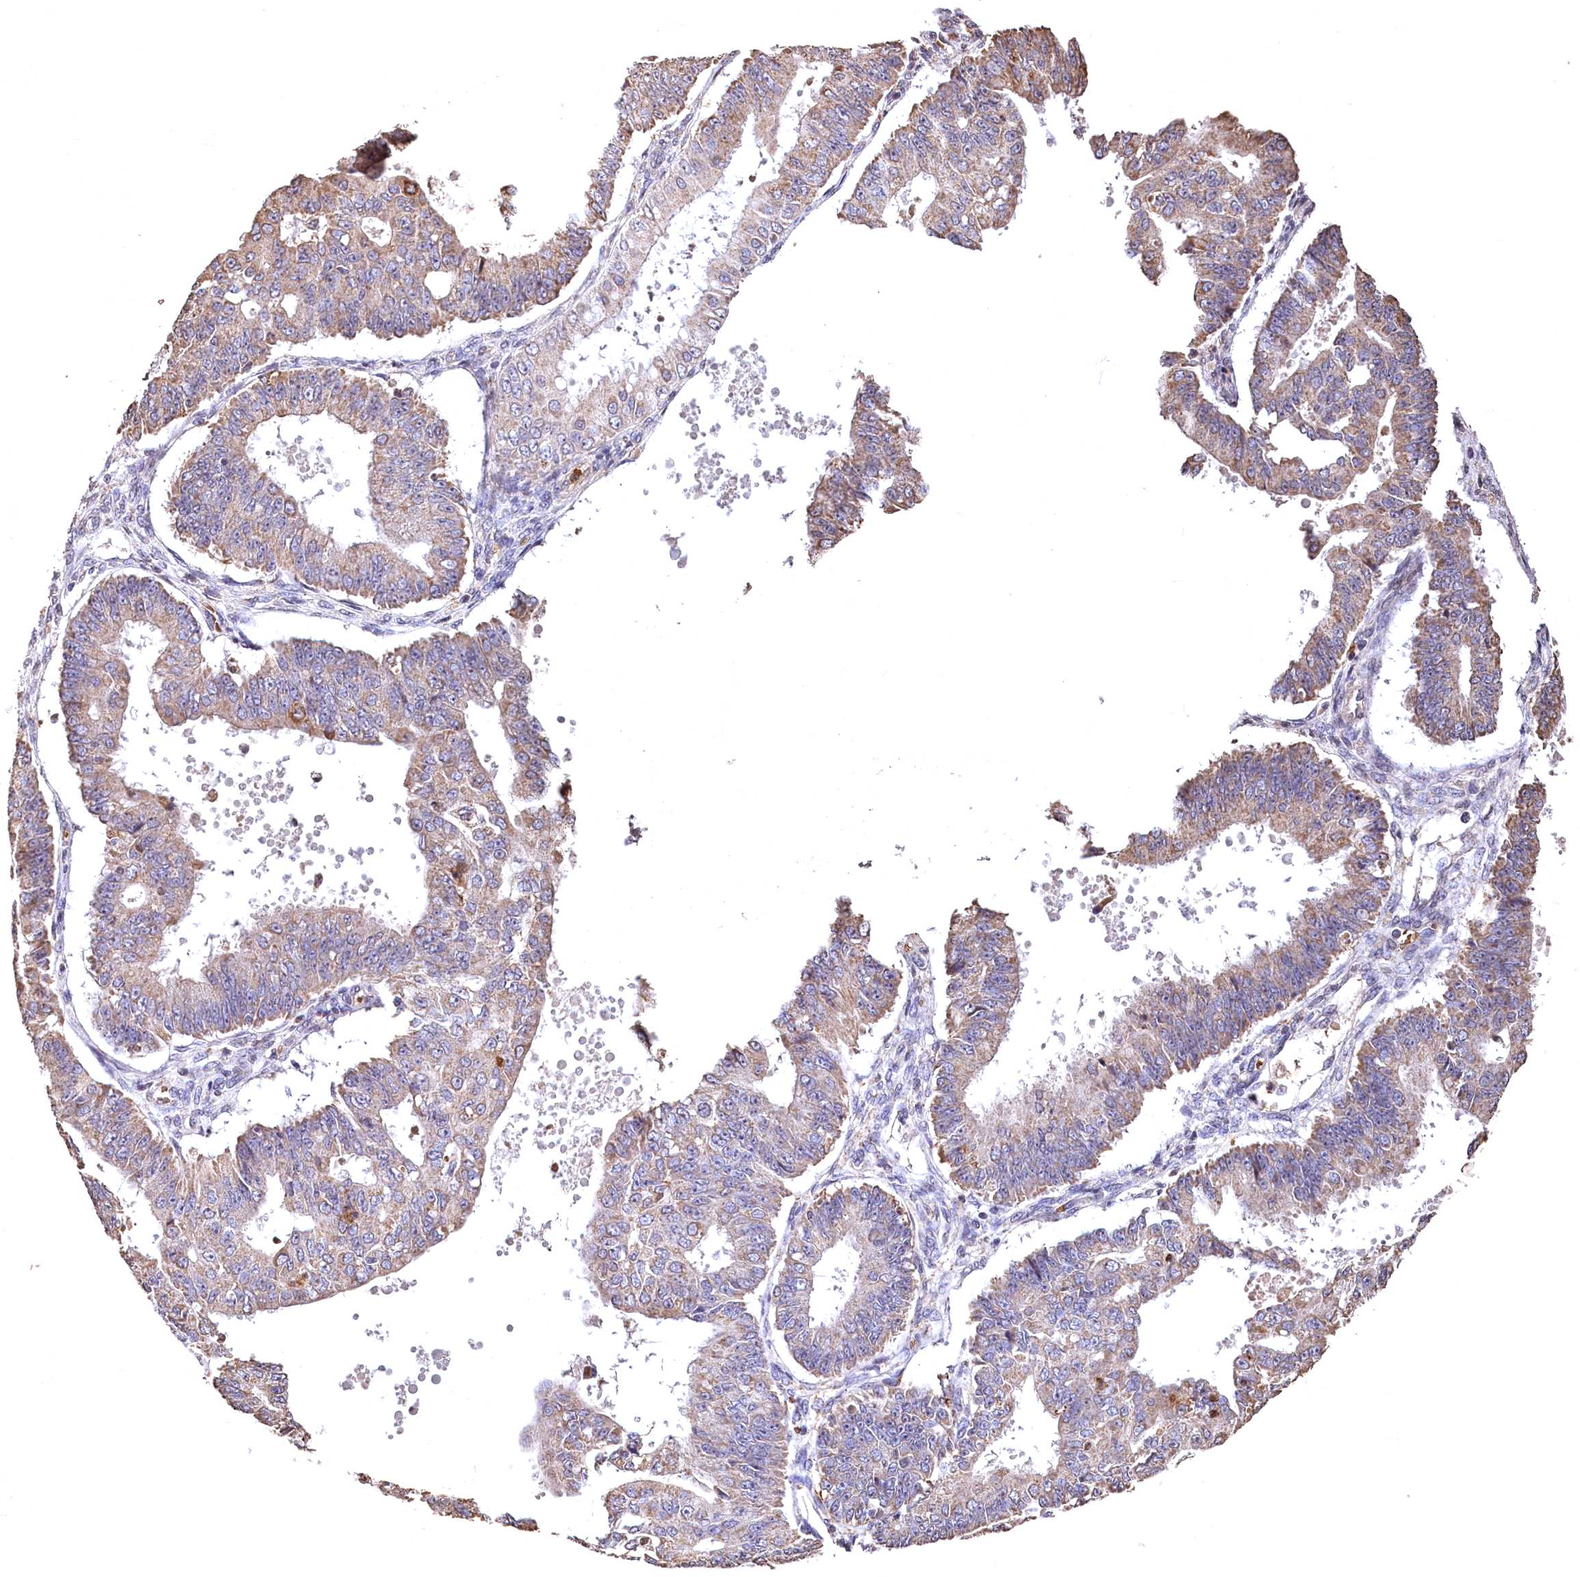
{"staining": {"intensity": "weak", "quantity": "25%-75%", "location": "cytoplasmic/membranous"}, "tissue": "ovarian cancer", "cell_type": "Tumor cells", "image_type": "cancer", "snomed": [{"axis": "morphology", "description": "Carcinoma, endometroid"}, {"axis": "topography", "description": "Appendix"}, {"axis": "topography", "description": "Ovary"}], "caption": "Immunohistochemistry of ovarian cancer reveals low levels of weak cytoplasmic/membranous positivity in approximately 25%-75% of tumor cells.", "gene": "SPTA1", "patient": {"sex": "female", "age": 42}}